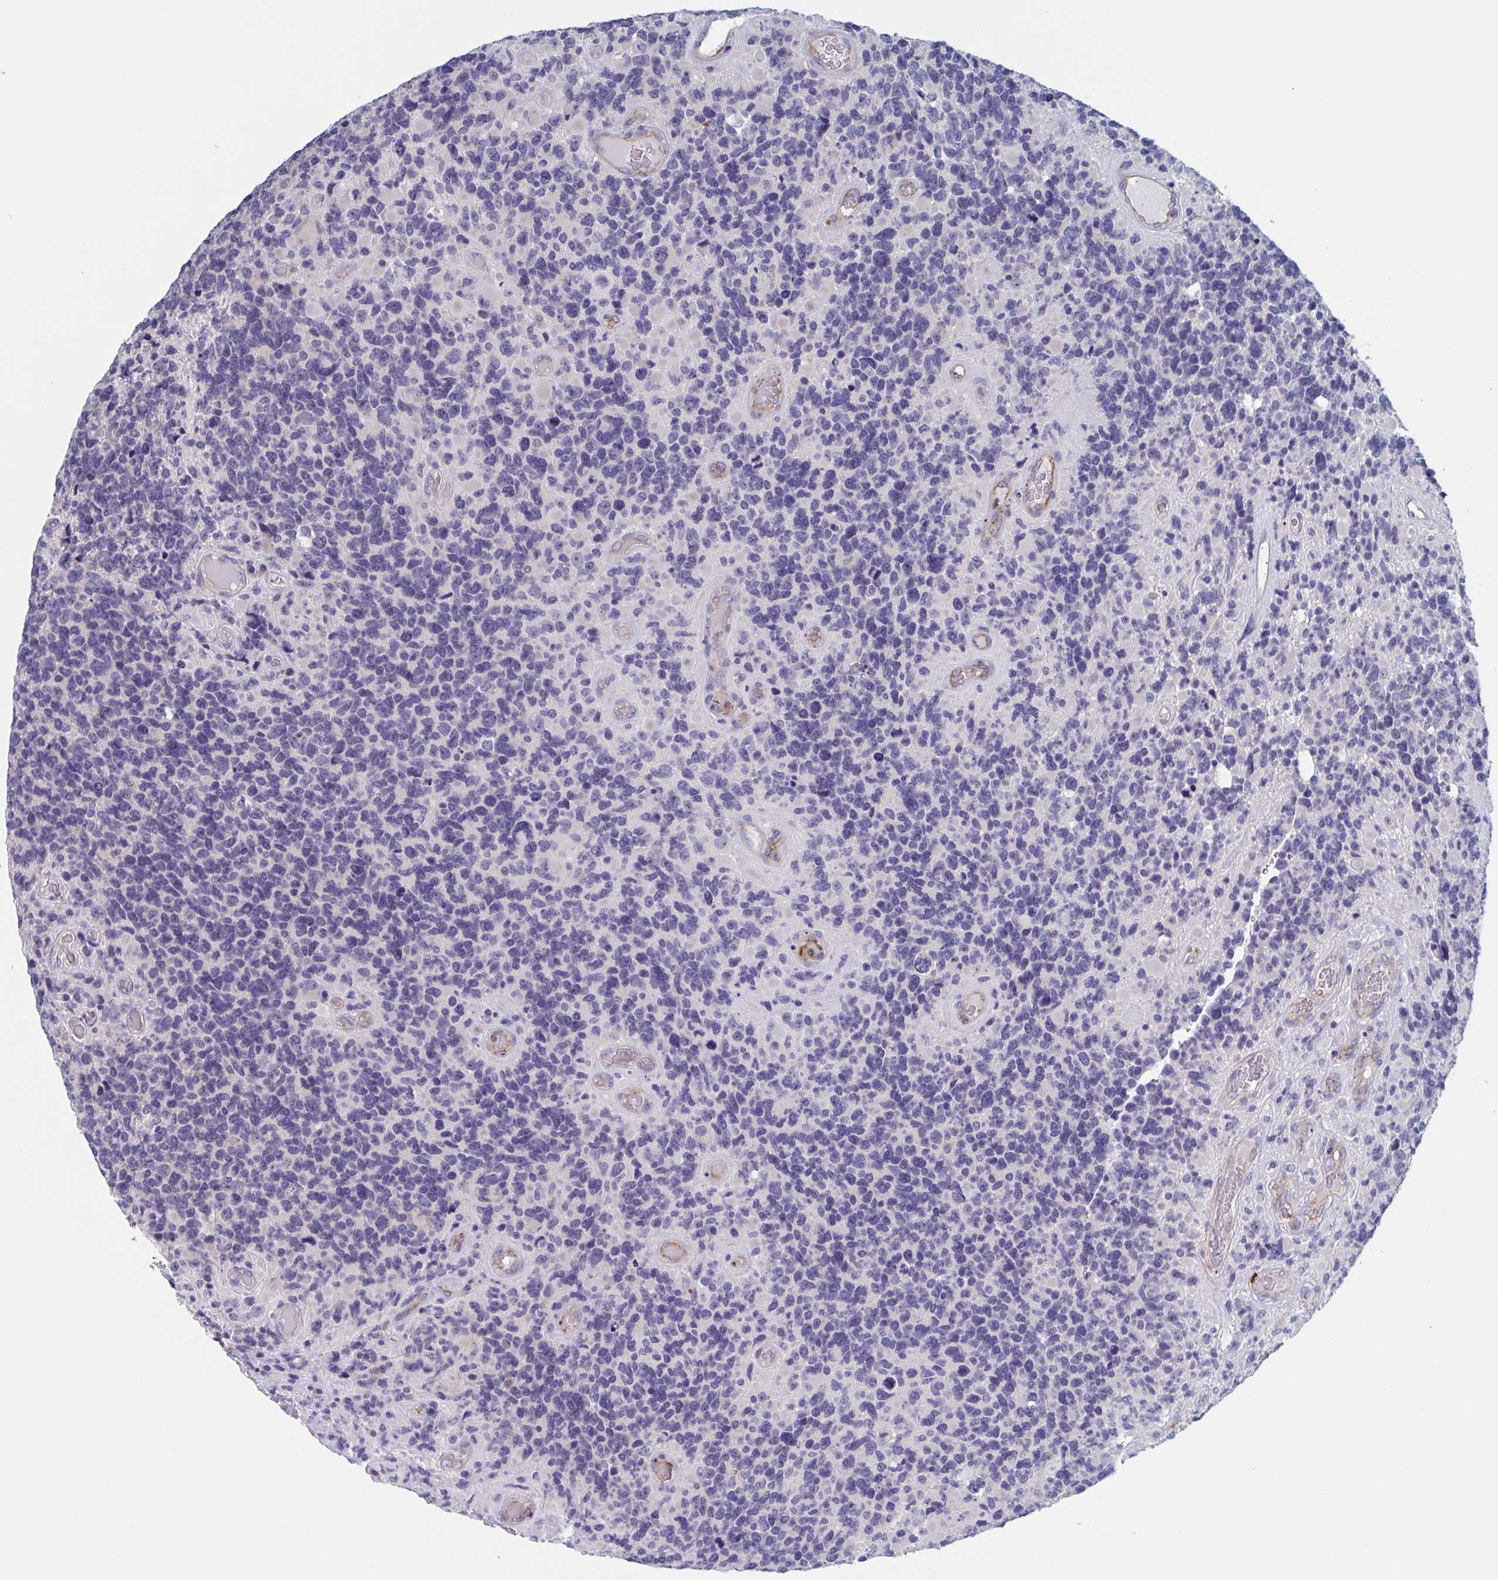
{"staining": {"intensity": "negative", "quantity": "none", "location": "none"}, "tissue": "glioma", "cell_type": "Tumor cells", "image_type": "cancer", "snomed": [{"axis": "morphology", "description": "Glioma, malignant, High grade"}, {"axis": "topography", "description": "Brain"}], "caption": "The photomicrograph shows no significant staining in tumor cells of high-grade glioma (malignant). Nuclei are stained in blue.", "gene": "ST14", "patient": {"sex": "female", "age": 40}}